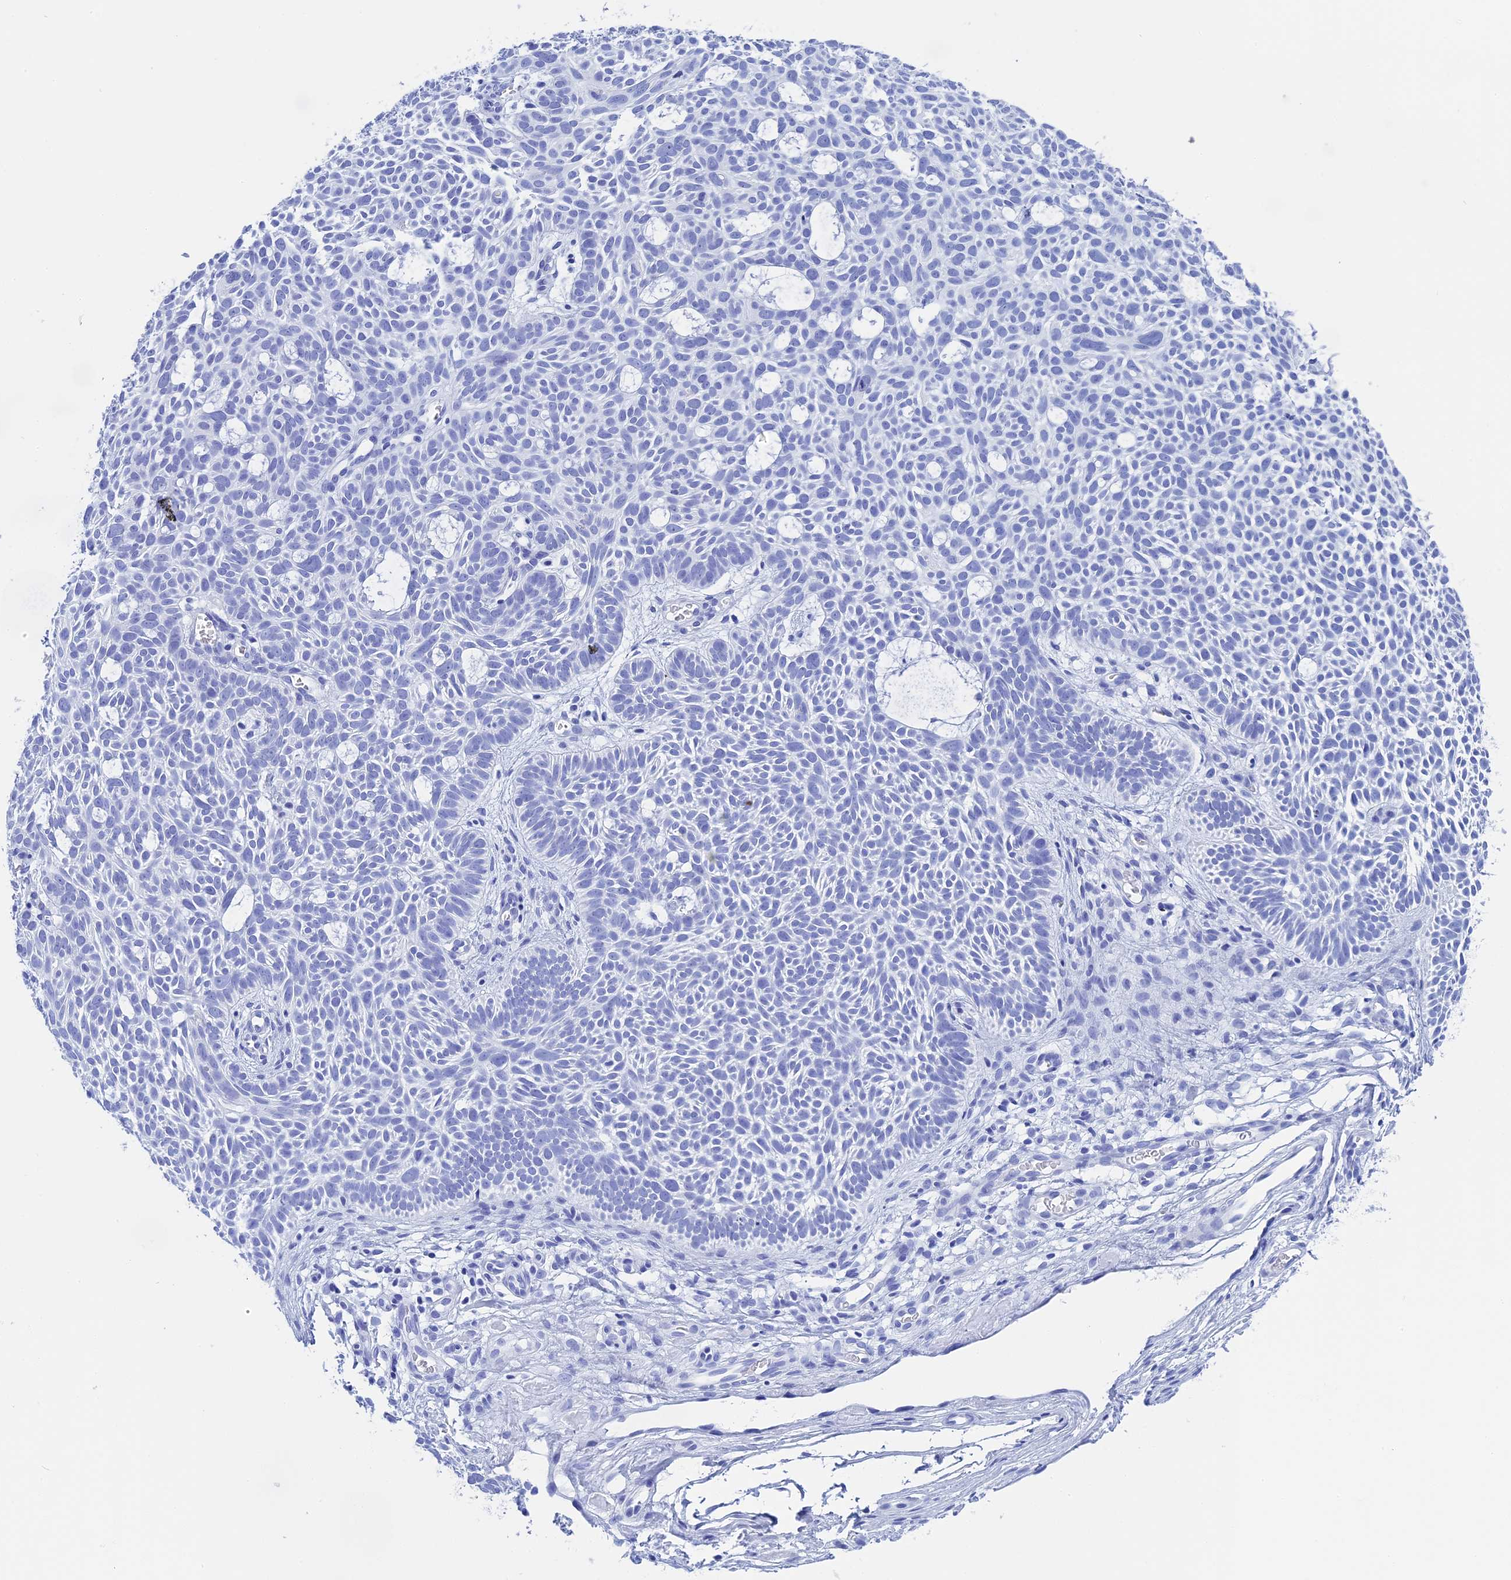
{"staining": {"intensity": "negative", "quantity": "none", "location": "none"}, "tissue": "skin cancer", "cell_type": "Tumor cells", "image_type": "cancer", "snomed": [{"axis": "morphology", "description": "Basal cell carcinoma"}, {"axis": "topography", "description": "Skin"}], "caption": "Immunohistochemistry micrograph of neoplastic tissue: human skin cancer (basal cell carcinoma) stained with DAB exhibits no significant protein positivity in tumor cells.", "gene": "TEX101", "patient": {"sex": "male", "age": 69}}